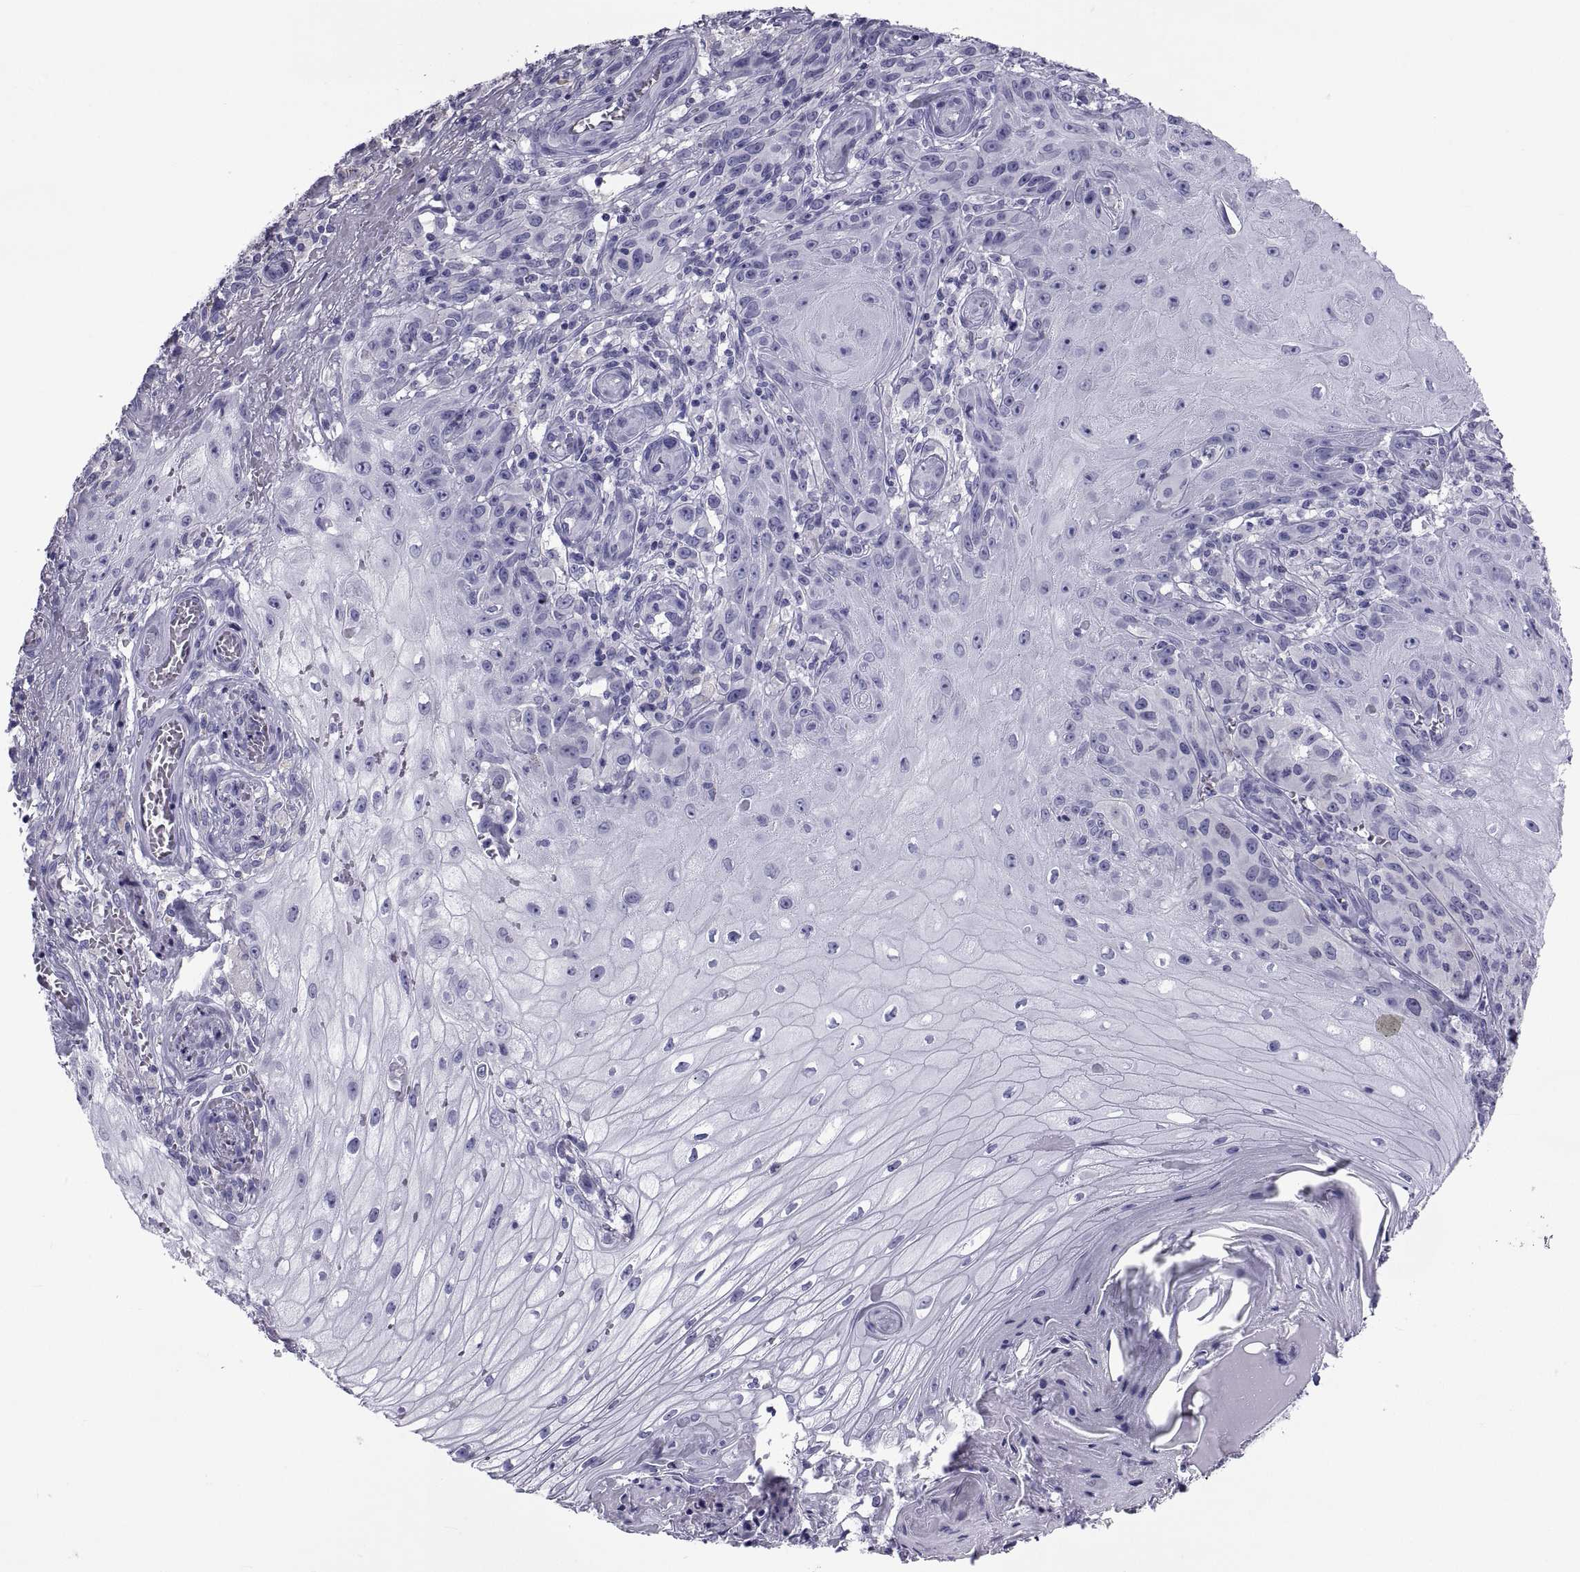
{"staining": {"intensity": "negative", "quantity": "none", "location": "none"}, "tissue": "melanoma", "cell_type": "Tumor cells", "image_type": "cancer", "snomed": [{"axis": "morphology", "description": "Malignant melanoma, NOS"}, {"axis": "topography", "description": "Skin"}], "caption": "Melanoma stained for a protein using immunohistochemistry (IHC) exhibits no staining tumor cells.", "gene": "NPTX2", "patient": {"sex": "female", "age": 53}}